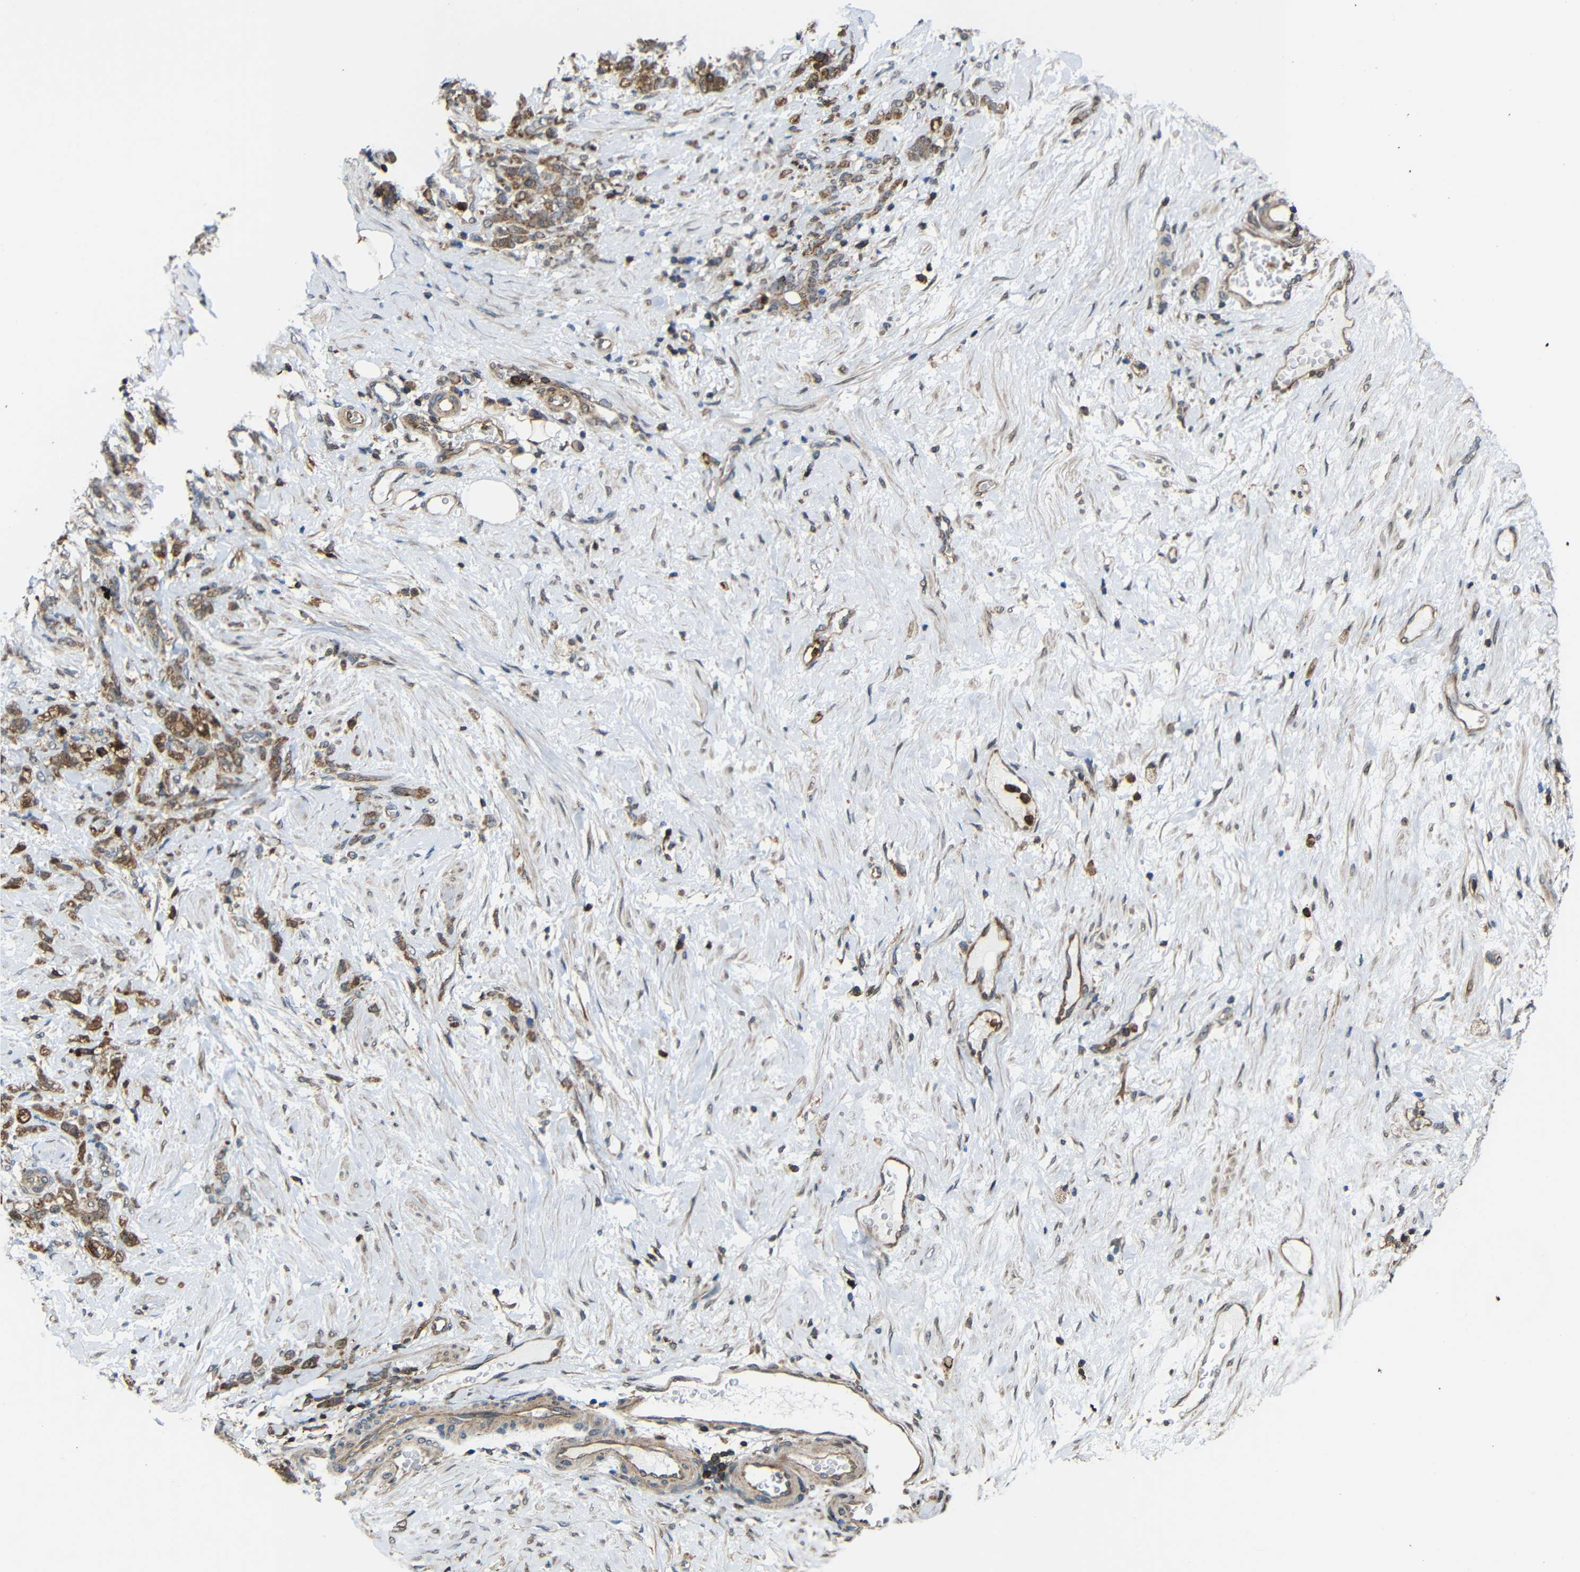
{"staining": {"intensity": "moderate", "quantity": ">75%", "location": "cytoplasmic/membranous"}, "tissue": "stomach cancer", "cell_type": "Tumor cells", "image_type": "cancer", "snomed": [{"axis": "morphology", "description": "Adenocarcinoma, NOS"}, {"axis": "topography", "description": "Stomach"}], "caption": "Approximately >75% of tumor cells in adenocarcinoma (stomach) exhibit moderate cytoplasmic/membranous protein expression as visualized by brown immunohistochemical staining.", "gene": "C1GALT1", "patient": {"sex": "male", "age": 82}}